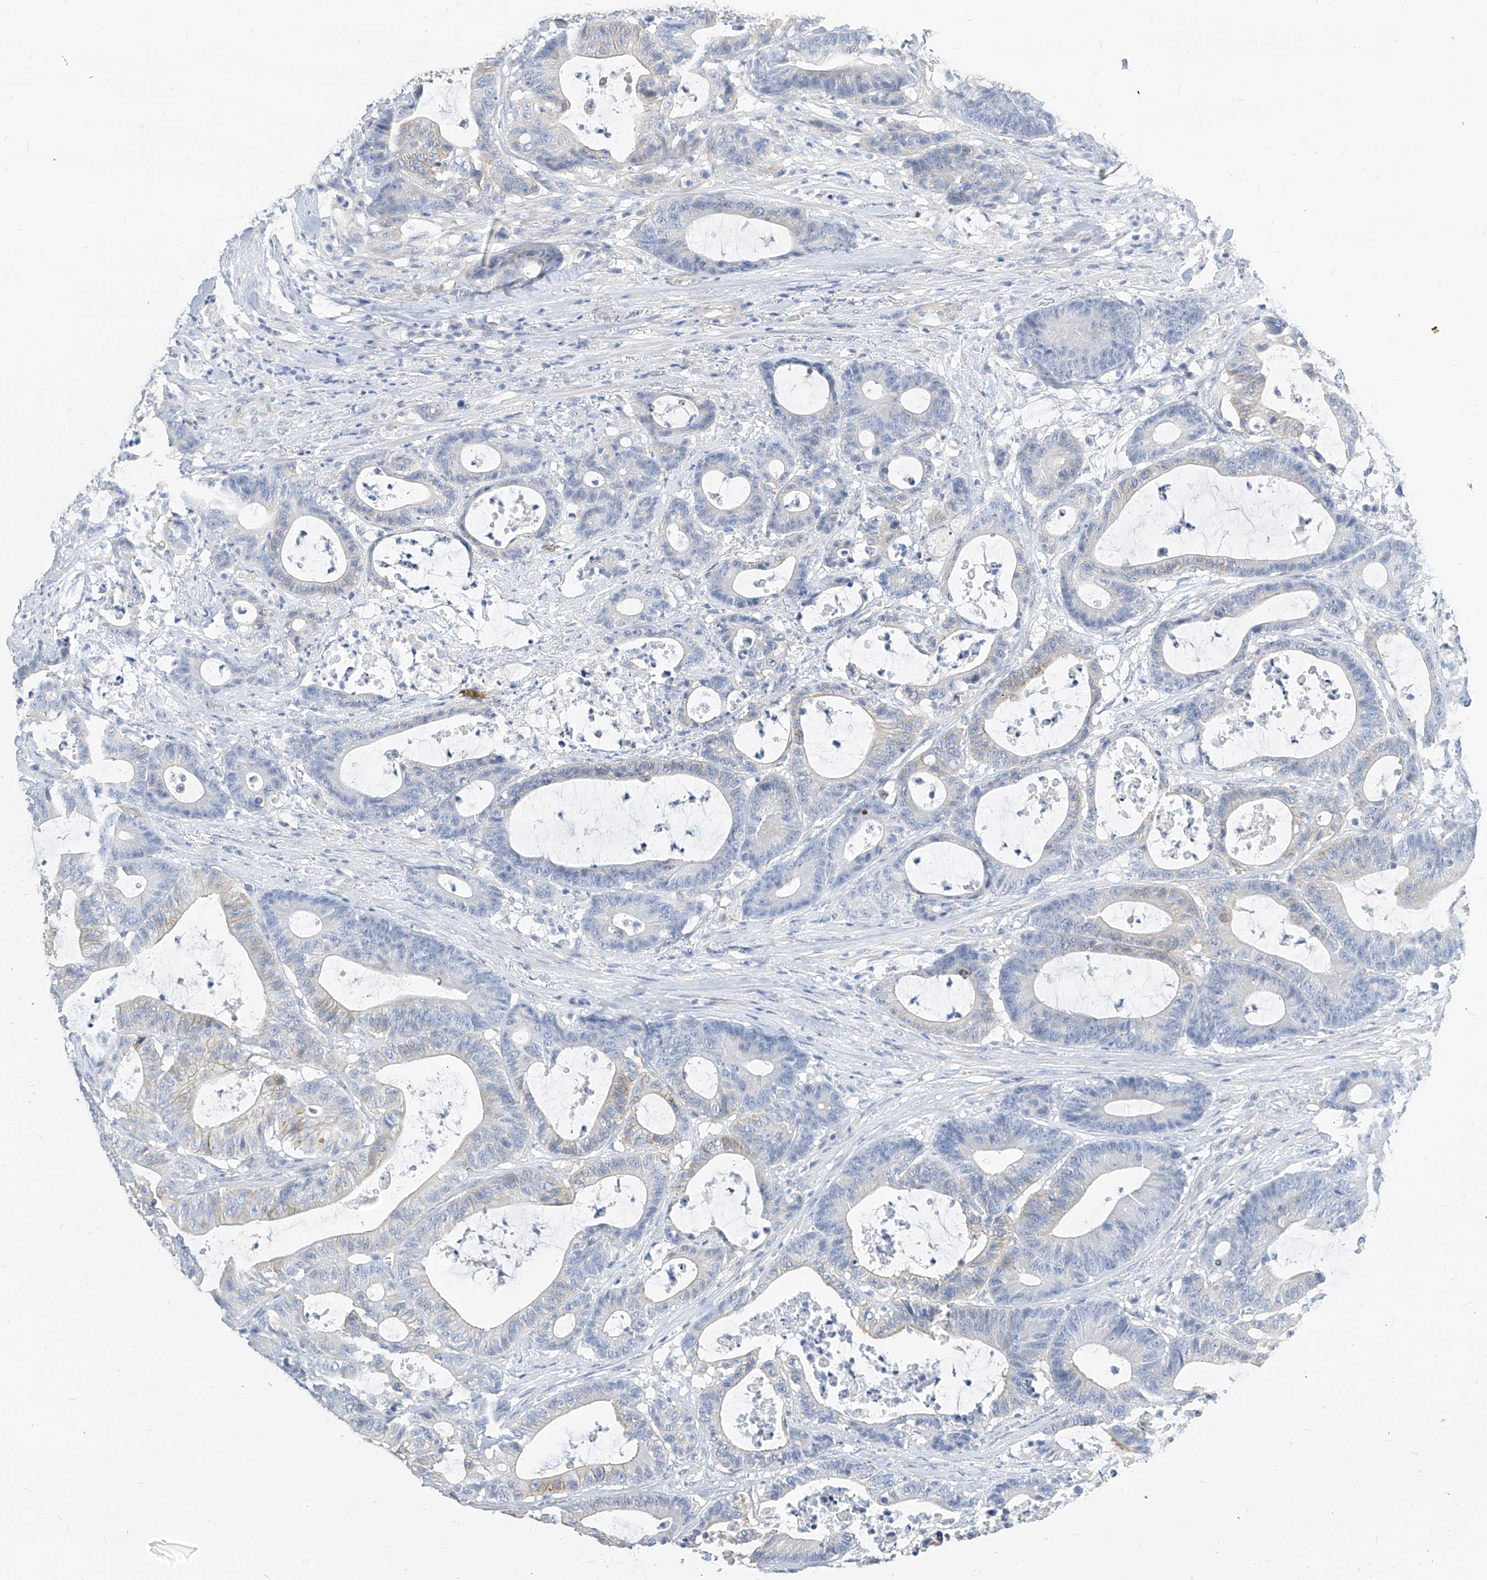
{"staining": {"intensity": "negative", "quantity": "none", "location": "none"}, "tissue": "colorectal cancer", "cell_type": "Tumor cells", "image_type": "cancer", "snomed": [{"axis": "morphology", "description": "Adenocarcinoma, NOS"}, {"axis": "topography", "description": "Colon"}], "caption": "Immunohistochemical staining of human colorectal cancer (adenocarcinoma) reveals no significant positivity in tumor cells.", "gene": "SCGB2A1", "patient": {"sex": "female", "age": 84}}